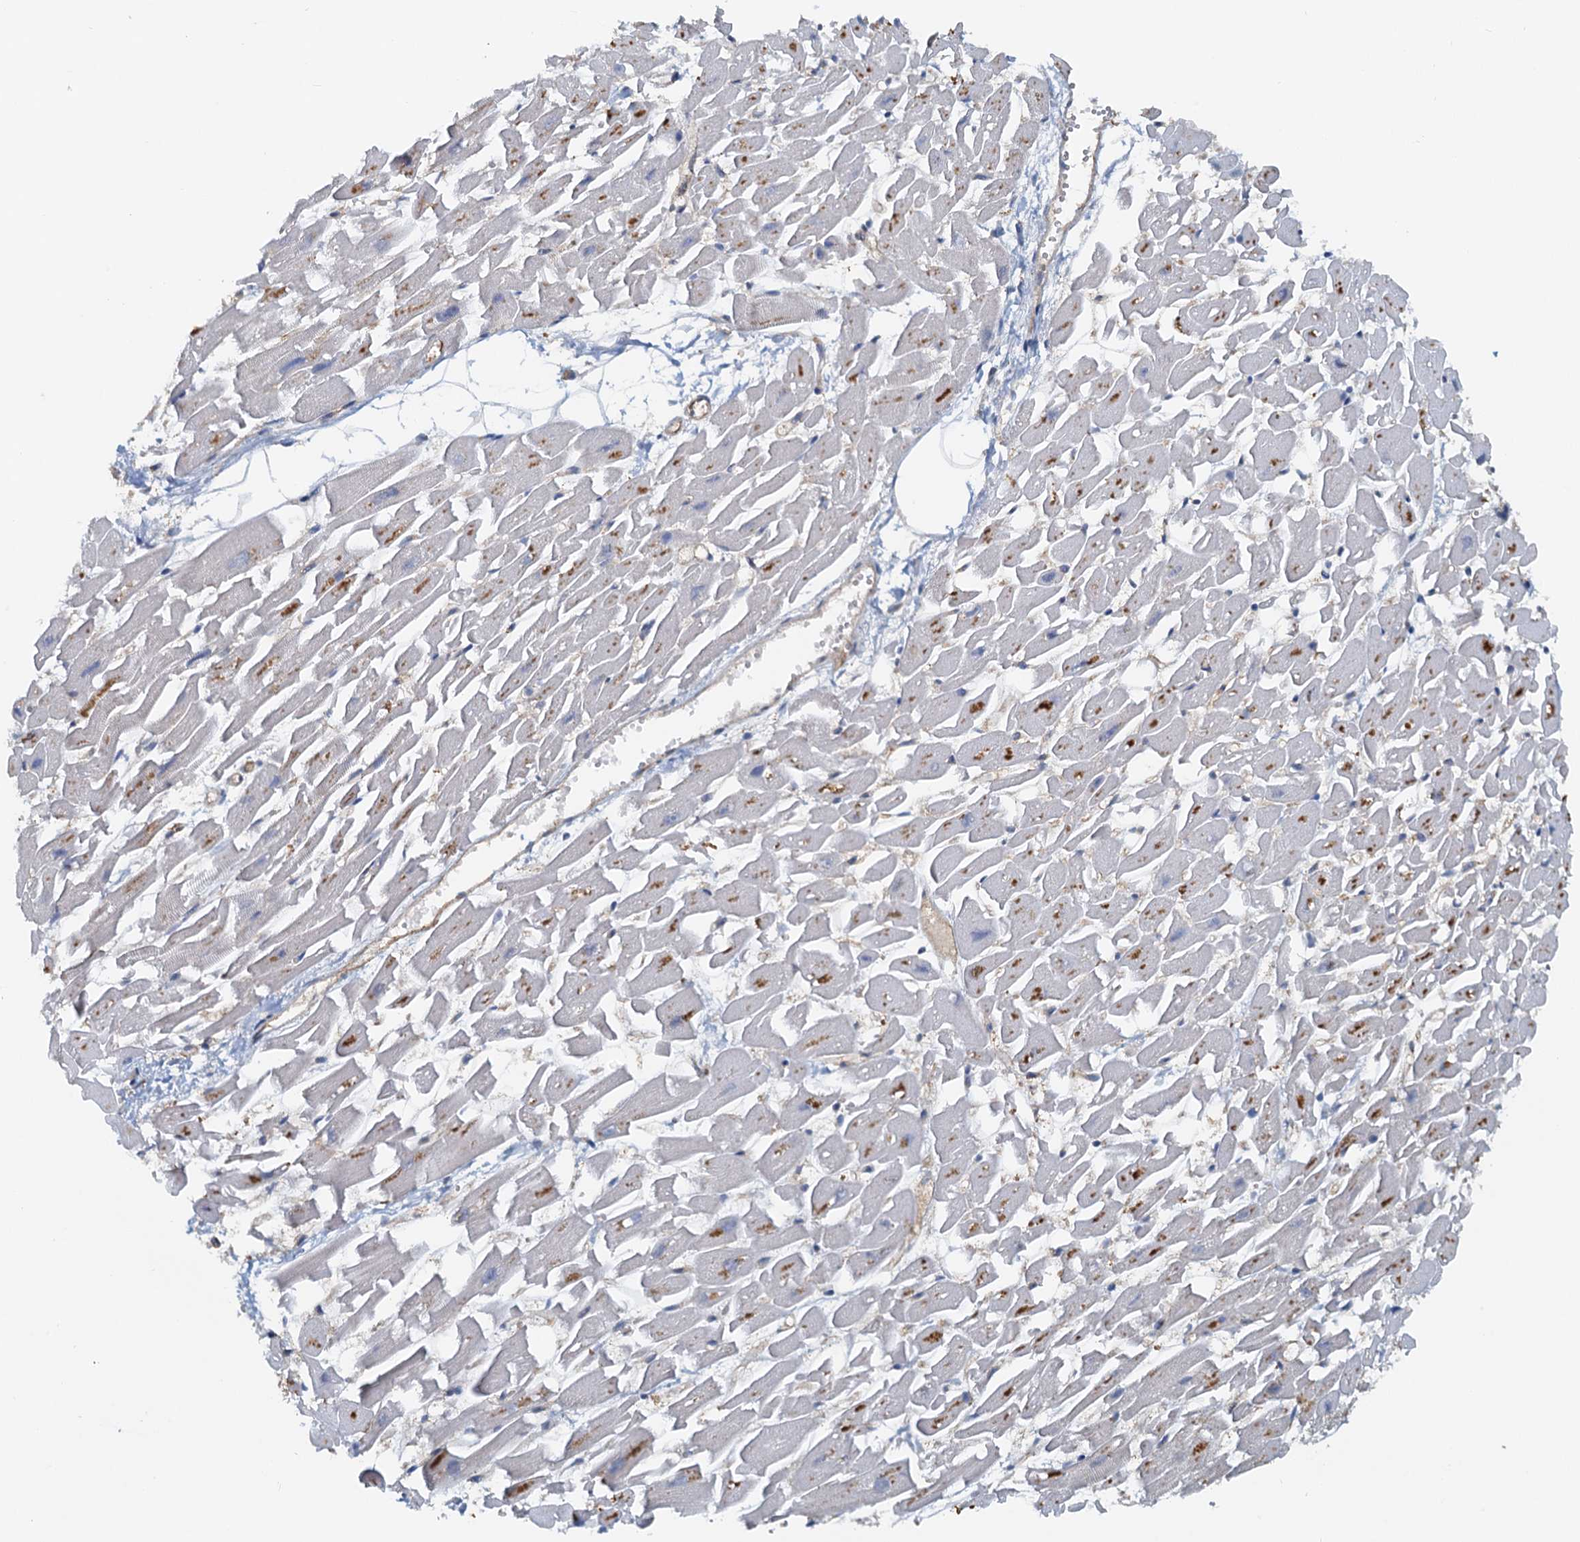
{"staining": {"intensity": "moderate", "quantity": "<25%", "location": "cytoplasmic/membranous"}, "tissue": "heart muscle", "cell_type": "Cardiomyocytes", "image_type": "normal", "snomed": [{"axis": "morphology", "description": "Normal tissue, NOS"}, {"axis": "topography", "description": "Heart"}], "caption": "Immunohistochemistry (IHC) image of unremarkable human heart muscle stained for a protein (brown), which demonstrates low levels of moderate cytoplasmic/membranous positivity in approximately <25% of cardiomyocytes.", "gene": "SPINDOC", "patient": {"sex": "female", "age": 64}}